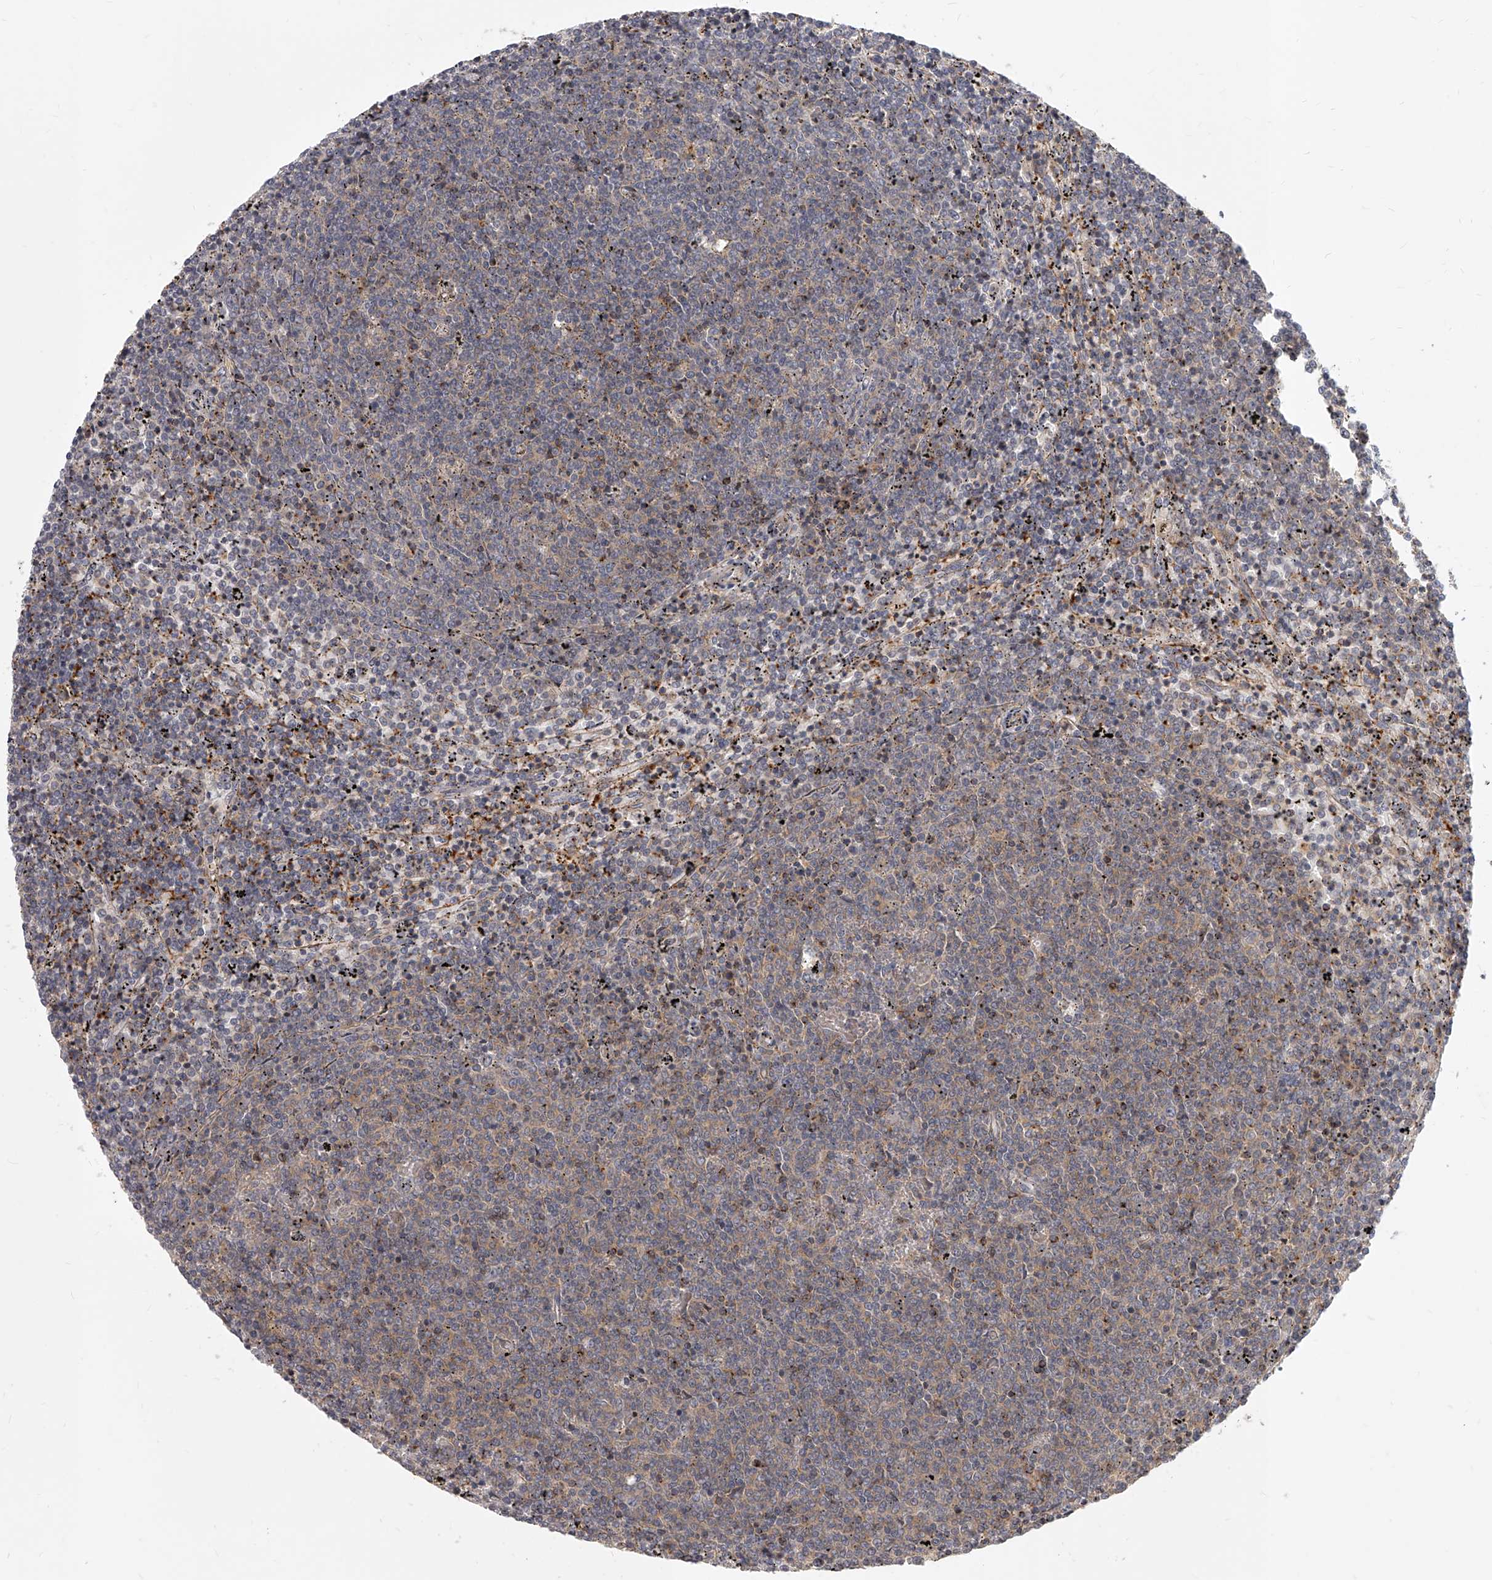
{"staining": {"intensity": "weak", "quantity": "25%-75%", "location": "cytoplasmic/membranous"}, "tissue": "lymphoma", "cell_type": "Tumor cells", "image_type": "cancer", "snomed": [{"axis": "morphology", "description": "Malignant lymphoma, non-Hodgkin's type, Low grade"}, {"axis": "topography", "description": "Spleen"}], "caption": "Weak cytoplasmic/membranous expression for a protein is appreciated in approximately 25%-75% of tumor cells of lymphoma using immunohistochemistry (IHC).", "gene": "SLC37A1", "patient": {"sex": "female", "age": 50}}